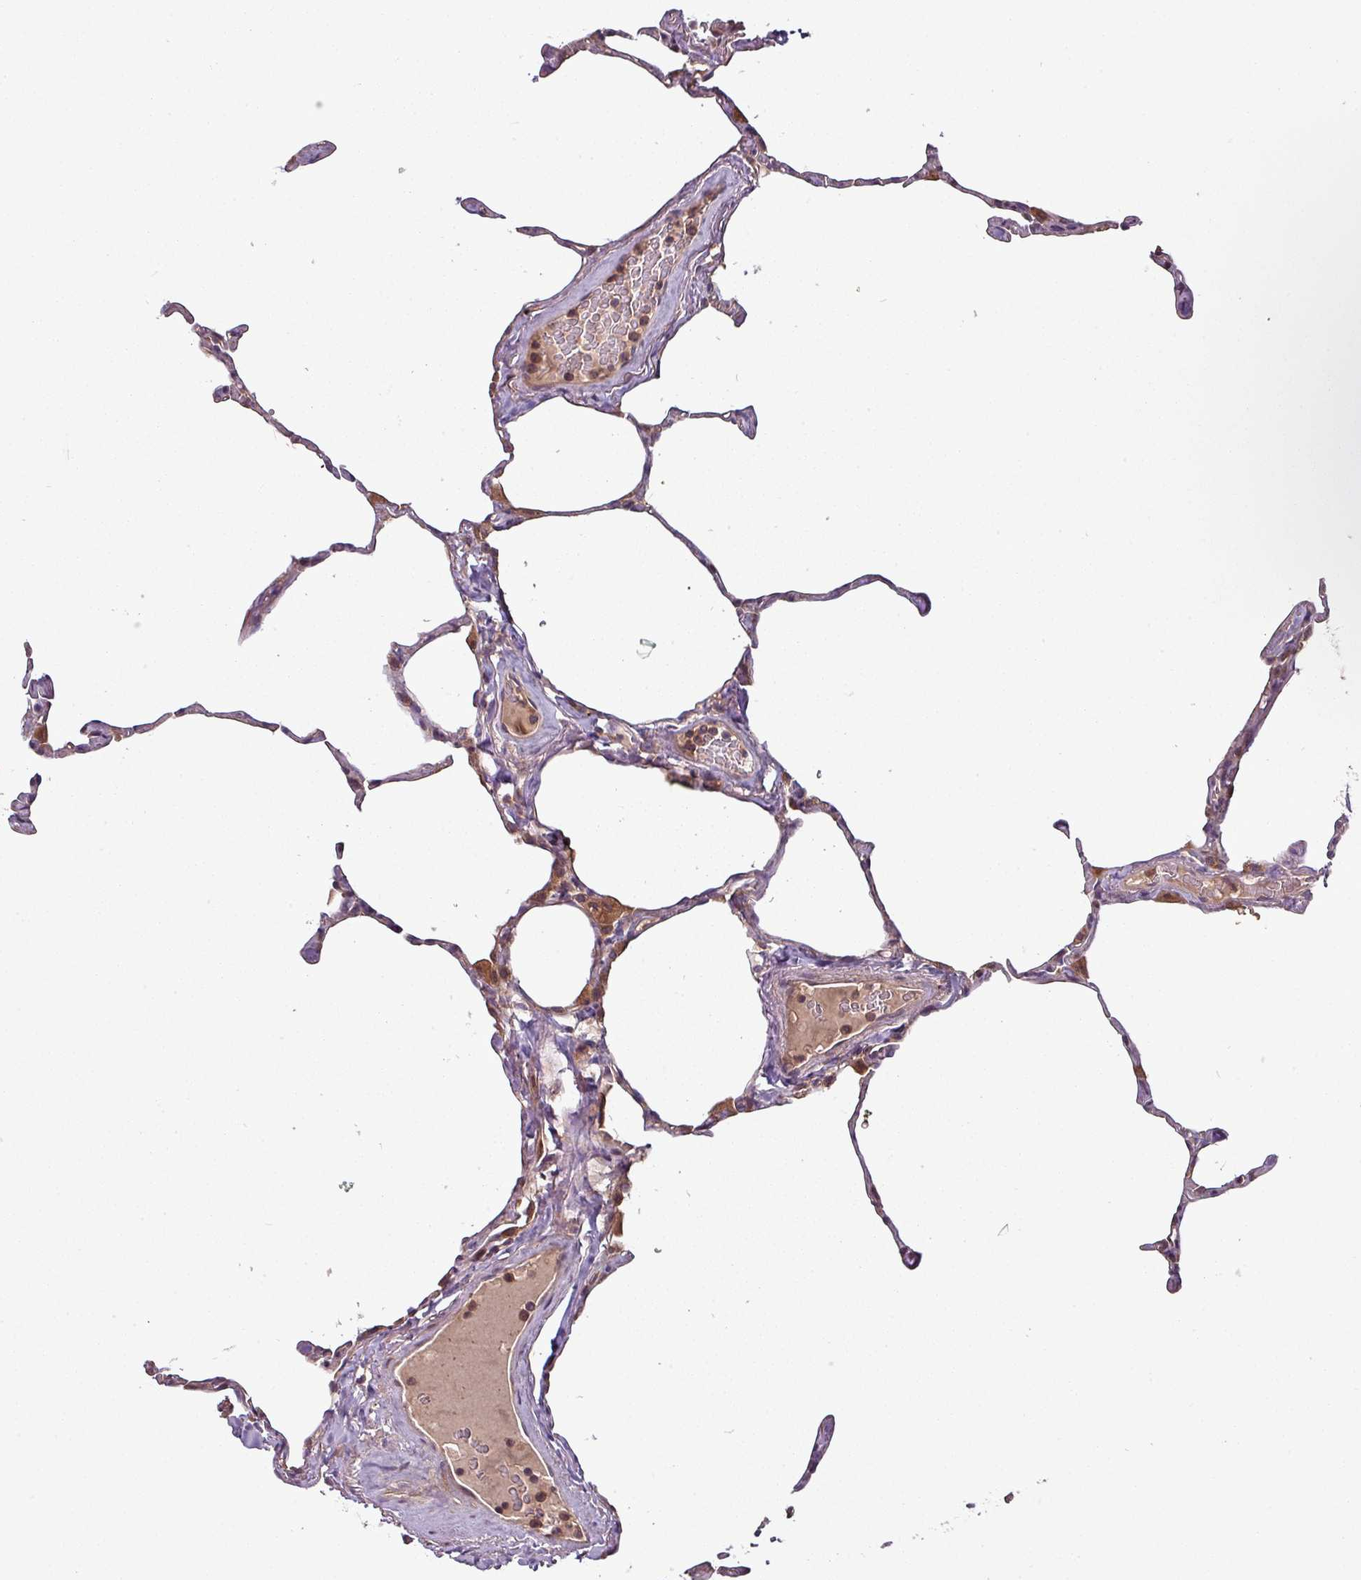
{"staining": {"intensity": "moderate", "quantity": "<25%", "location": "cytoplasmic/membranous"}, "tissue": "lung", "cell_type": "Alveolar cells", "image_type": "normal", "snomed": [{"axis": "morphology", "description": "Normal tissue, NOS"}, {"axis": "topography", "description": "Lung"}], "caption": "High-power microscopy captured an immunohistochemistry photomicrograph of normal lung, revealing moderate cytoplasmic/membranous expression in approximately <25% of alveolar cells.", "gene": "GSKIP", "patient": {"sex": "male", "age": 65}}